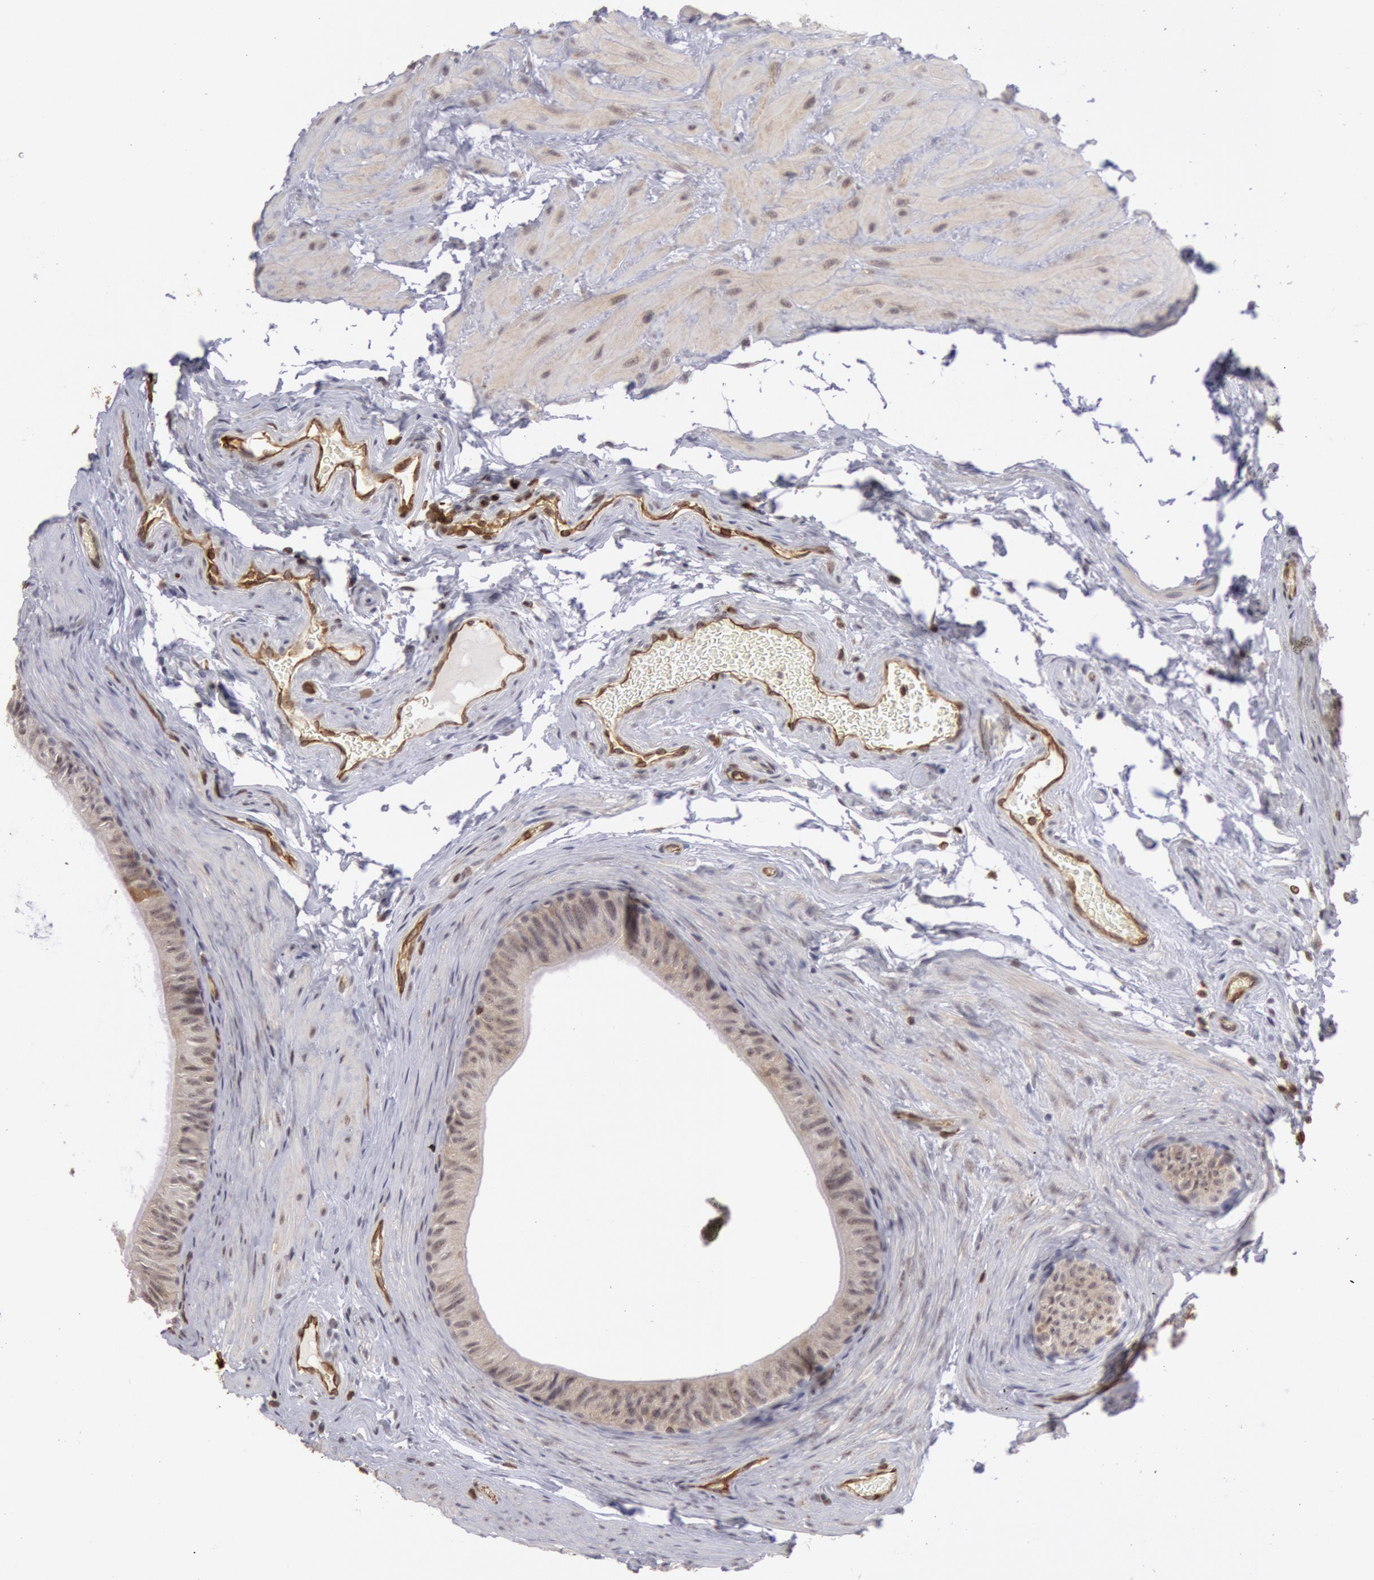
{"staining": {"intensity": "negative", "quantity": "none", "location": "none"}, "tissue": "epididymis", "cell_type": "Glandular cells", "image_type": "normal", "snomed": [{"axis": "morphology", "description": "Normal tissue, NOS"}, {"axis": "topography", "description": "Testis"}, {"axis": "topography", "description": "Epididymis"}], "caption": "Immunohistochemistry of normal epididymis demonstrates no positivity in glandular cells.", "gene": "ENSG00000250264", "patient": {"sex": "male", "age": 36}}